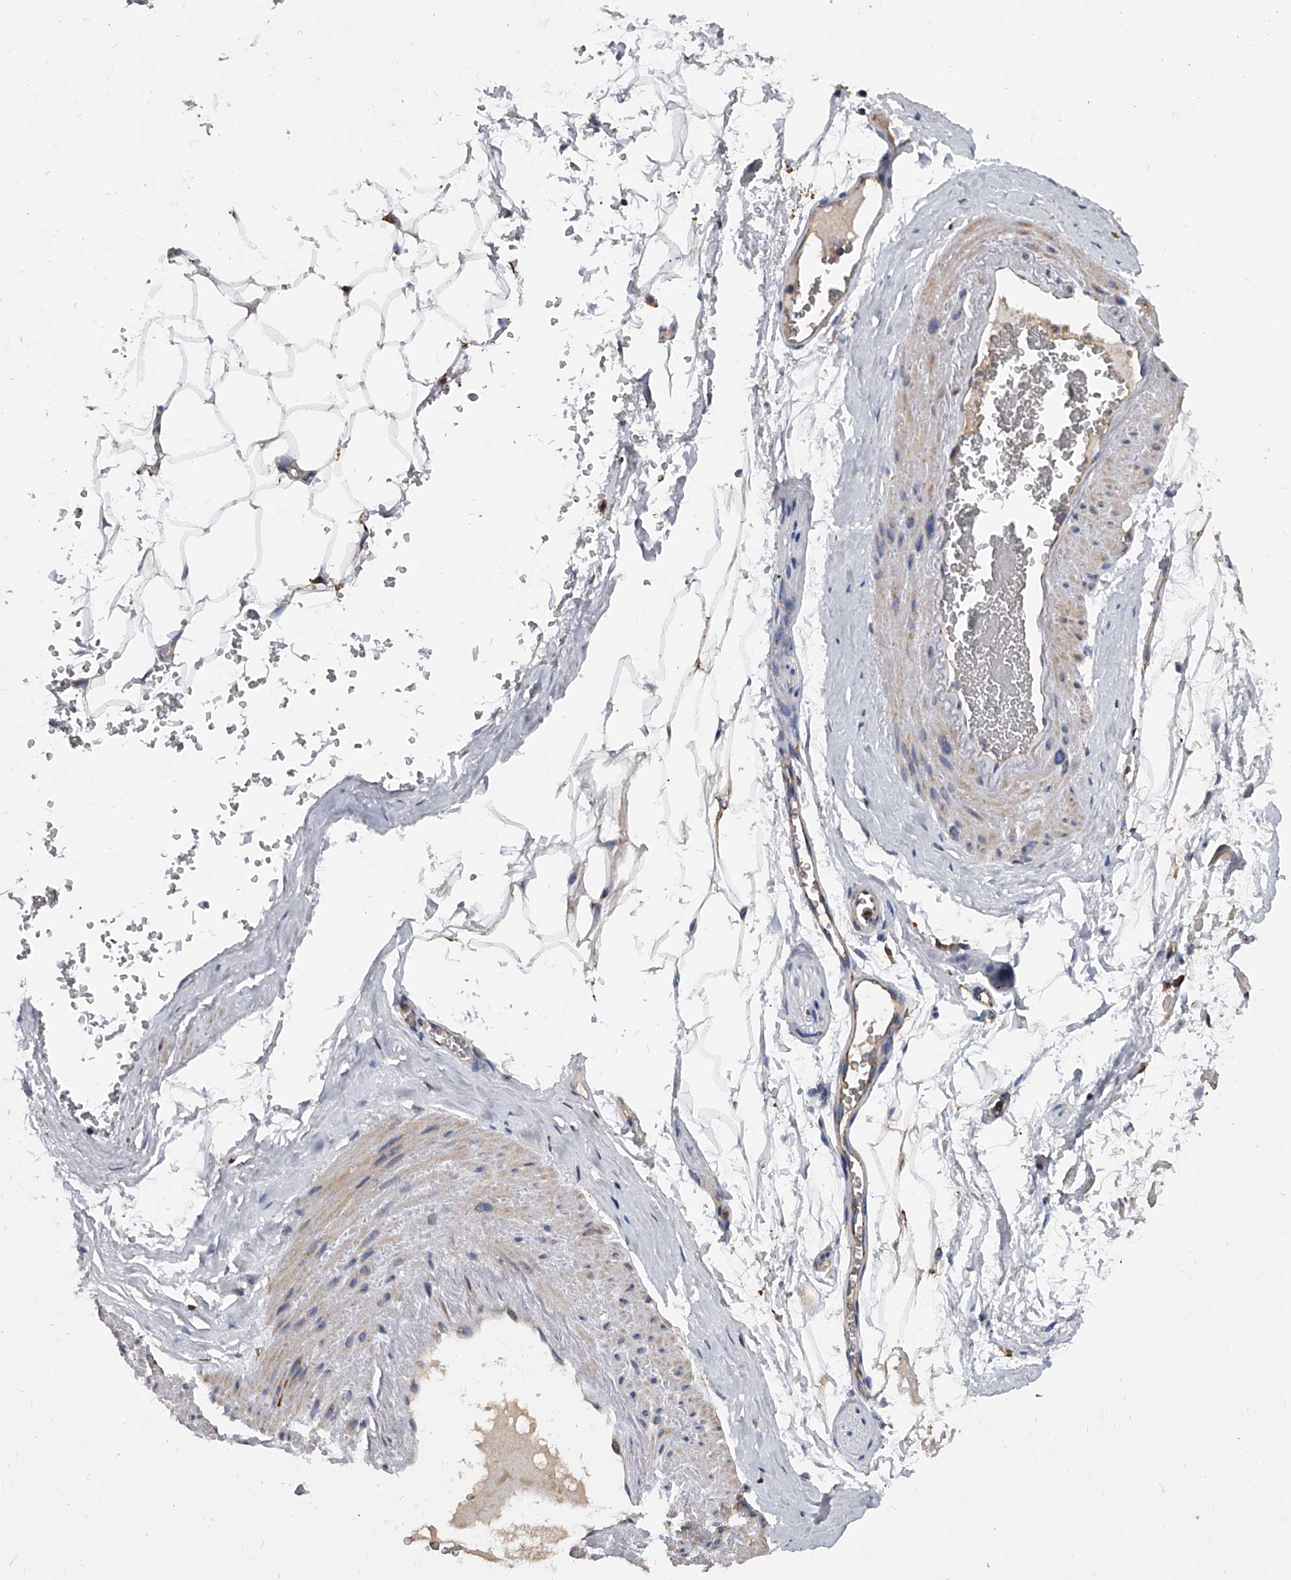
{"staining": {"intensity": "weak", "quantity": "25%-75%", "location": "cytoplasmic/membranous"}, "tissue": "adipose tissue", "cell_type": "Adipocytes", "image_type": "normal", "snomed": [{"axis": "morphology", "description": "Normal tissue, NOS"}, {"axis": "morphology", "description": "Adenocarcinoma, Low grade"}, {"axis": "topography", "description": "Prostate"}, {"axis": "topography", "description": "Peripheral nerve tissue"}], "caption": "Brown immunohistochemical staining in normal human adipose tissue exhibits weak cytoplasmic/membranous positivity in about 25%-75% of adipocytes. (IHC, brightfield microscopy, high magnification).", "gene": "MRPL28", "patient": {"sex": "male", "age": 63}}